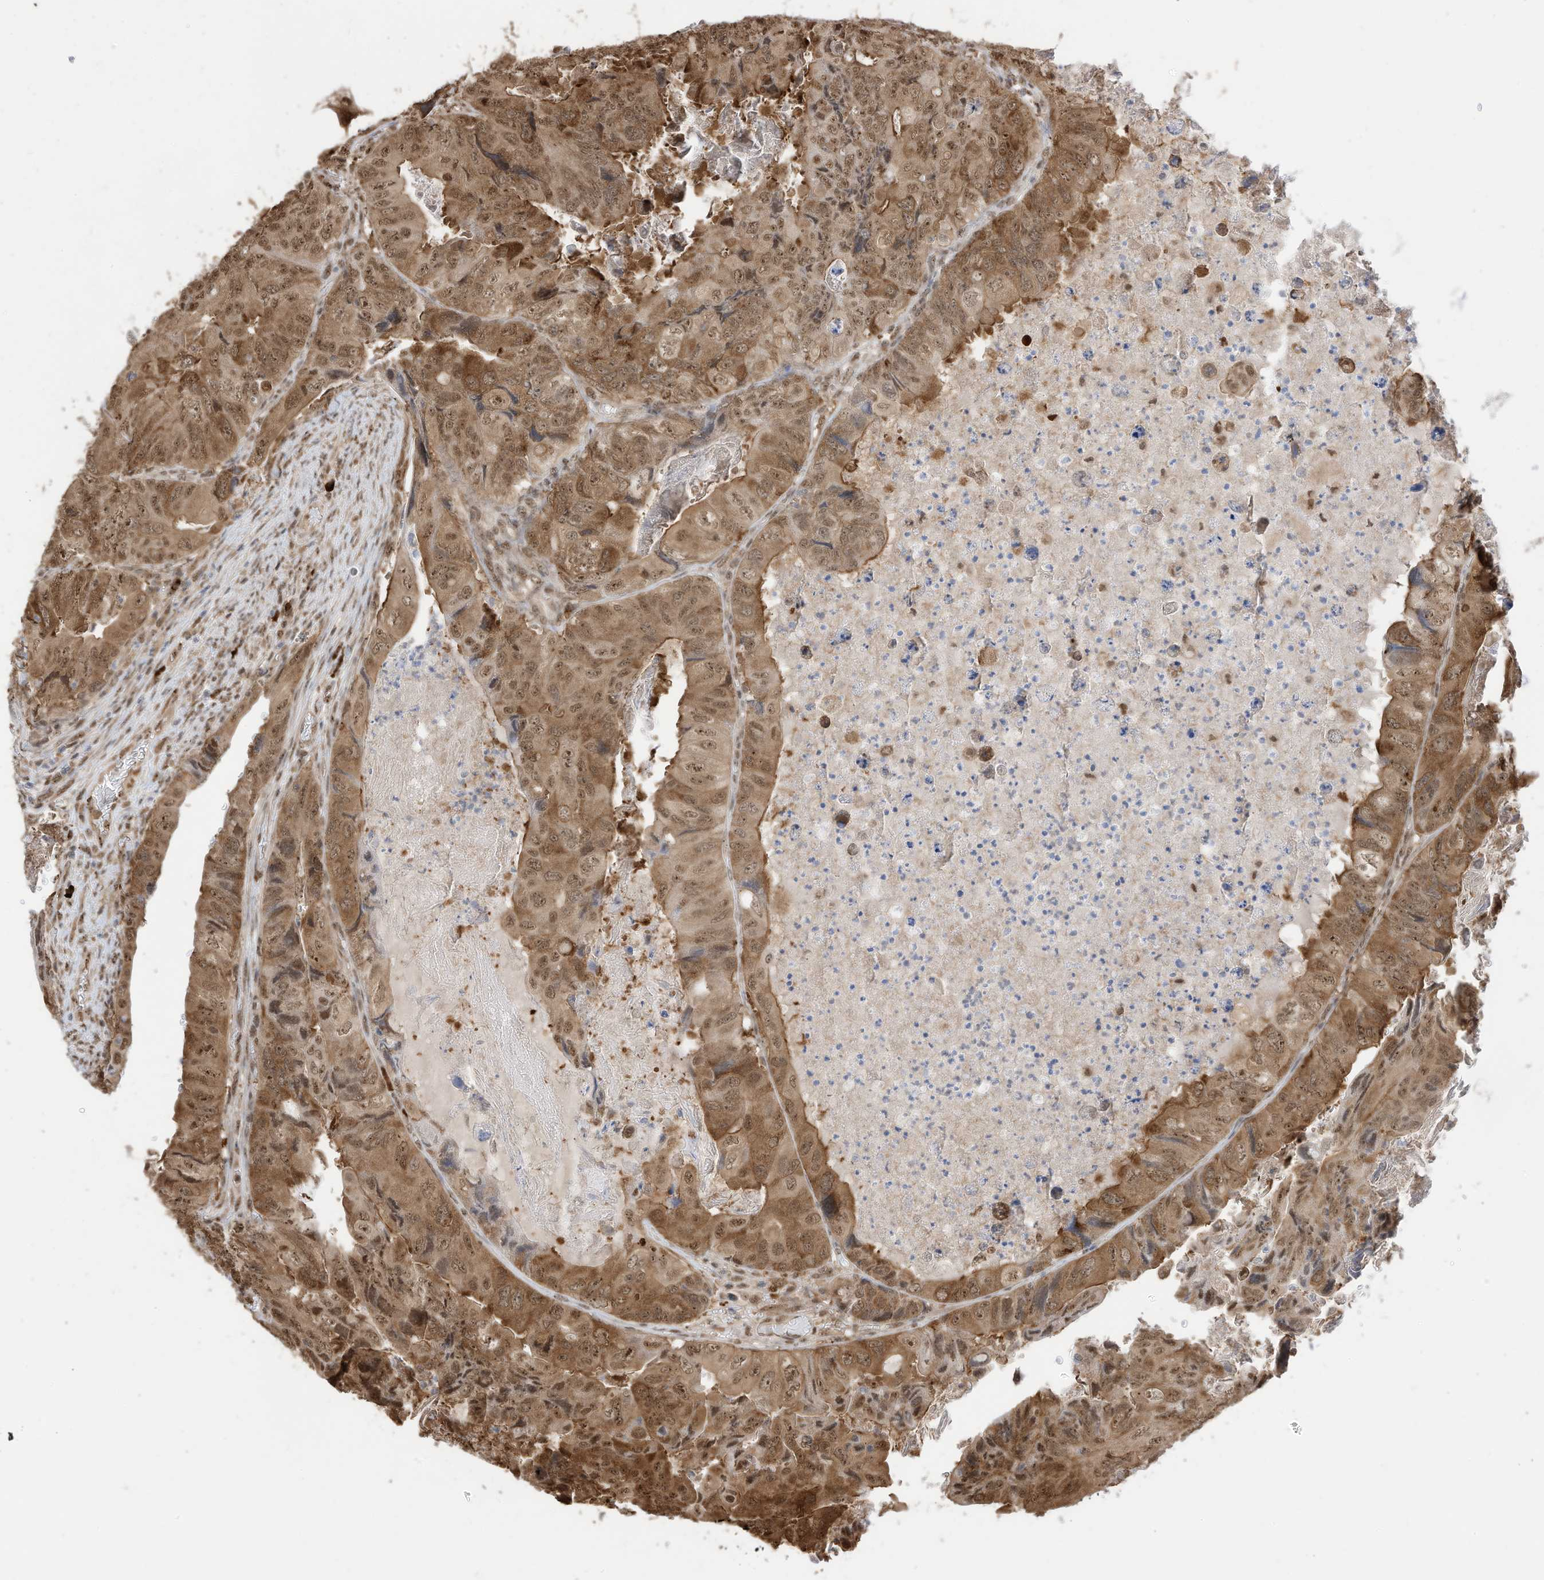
{"staining": {"intensity": "moderate", "quantity": ">75%", "location": "cytoplasmic/membranous,nuclear"}, "tissue": "colorectal cancer", "cell_type": "Tumor cells", "image_type": "cancer", "snomed": [{"axis": "morphology", "description": "Adenocarcinoma, NOS"}, {"axis": "topography", "description": "Rectum"}], "caption": "Tumor cells exhibit medium levels of moderate cytoplasmic/membranous and nuclear positivity in approximately >75% of cells in colorectal adenocarcinoma.", "gene": "ZNF195", "patient": {"sex": "male", "age": 63}}